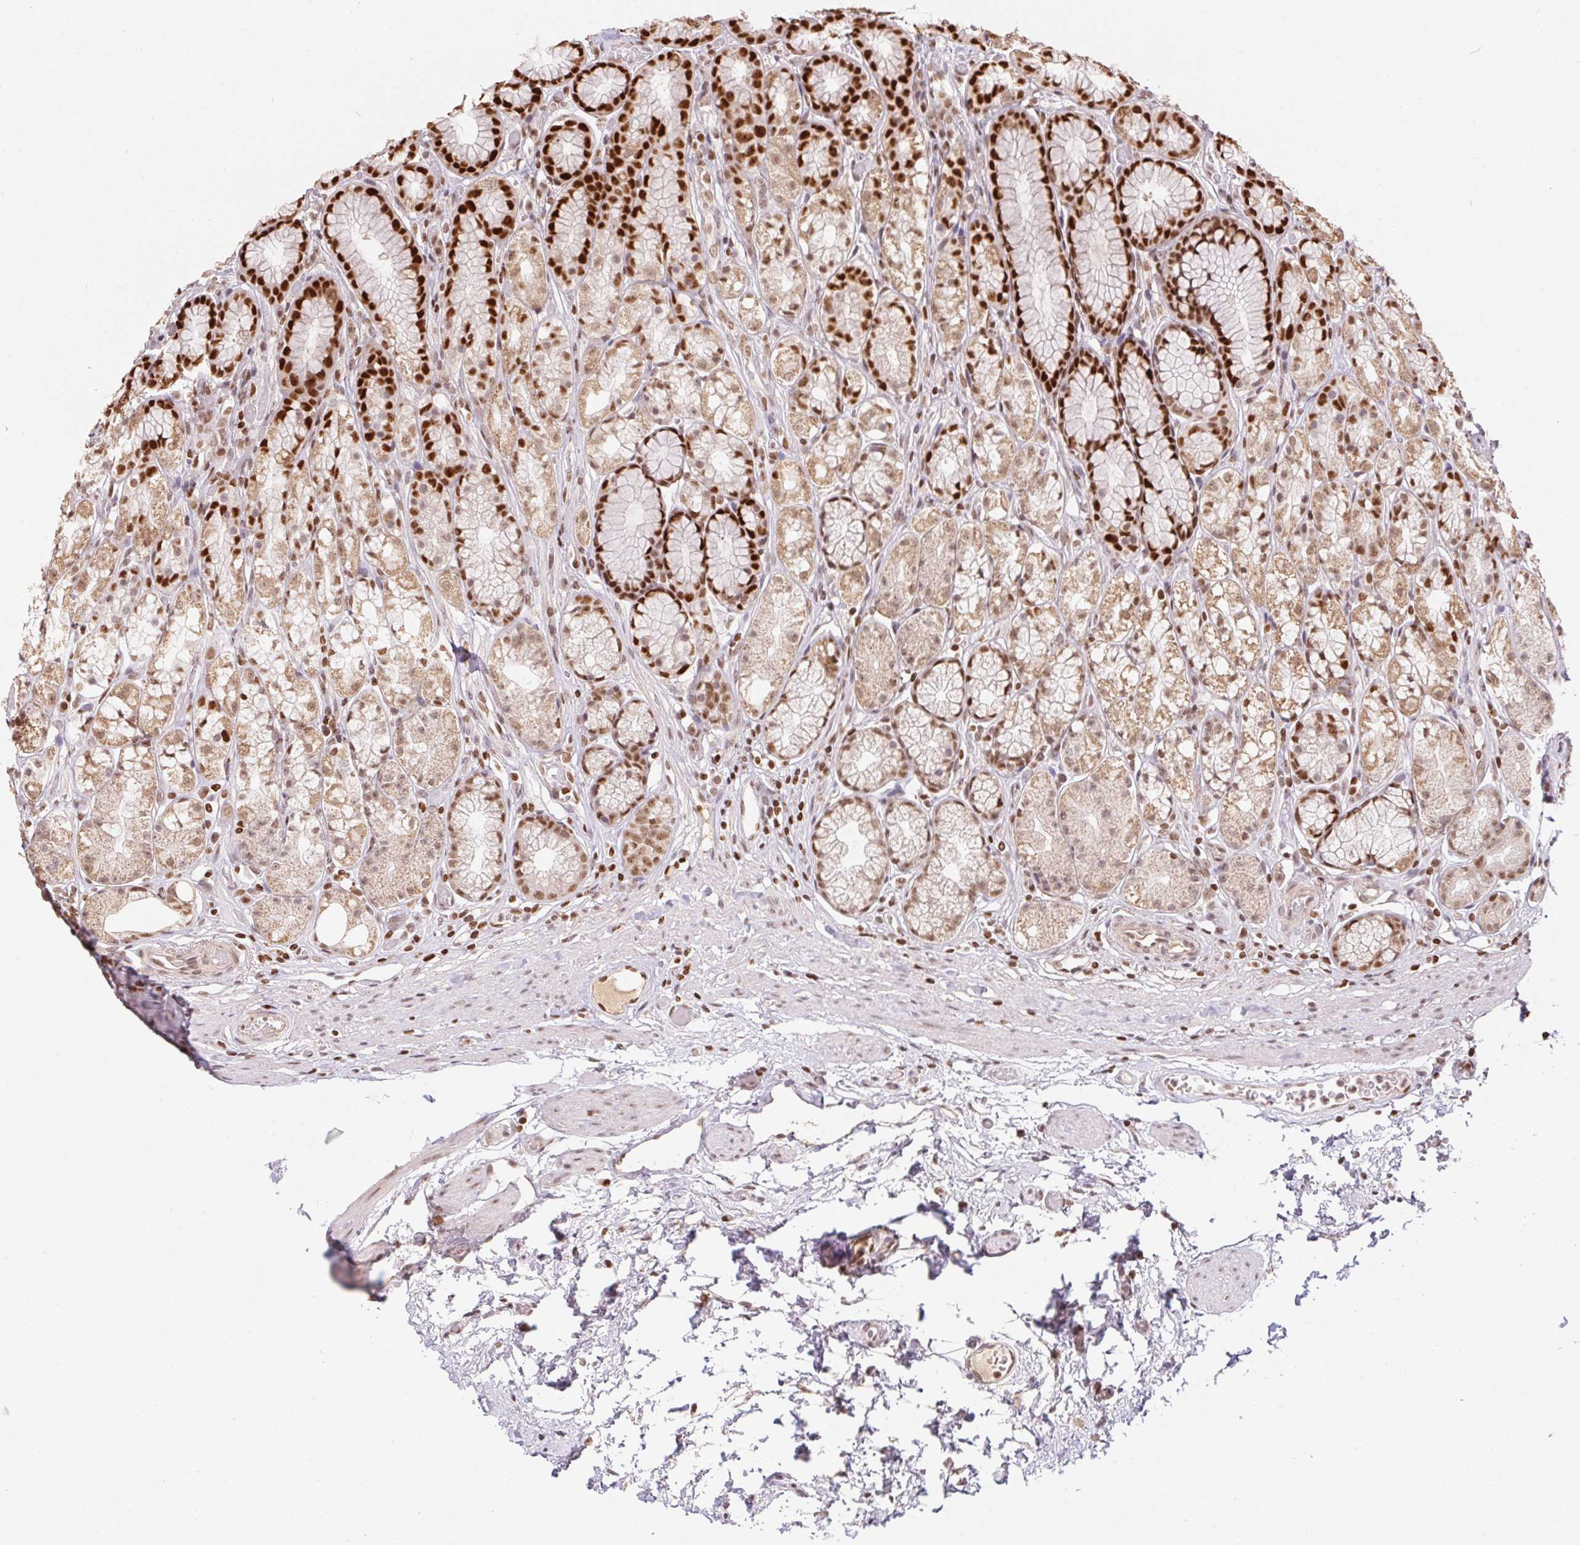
{"staining": {"intensity": "strong", "quantity": "25%-75%", "location": "cytoplasmic/membranous,nuclear"}, "tissue": "stomach", "cell_type": "Glandular cells", "image_type": "normal", "snomed": [{"axis": "morphology", "description": "Normal tissue, NOS"}, {"axis": "topography", "description": "Smooth muscle"}, {"axis": "topography", "description": "Stomach"}], "caption": "Immunohistochemical staining of normal human stomach demonstrates 25%-75% levels of strong cytoplasmic/membranous,nuclear protein positivity in approximately 25%-75% of glandular cells.", "gene": "POLD3", "patient": {"sex": "male", "age": 70}}